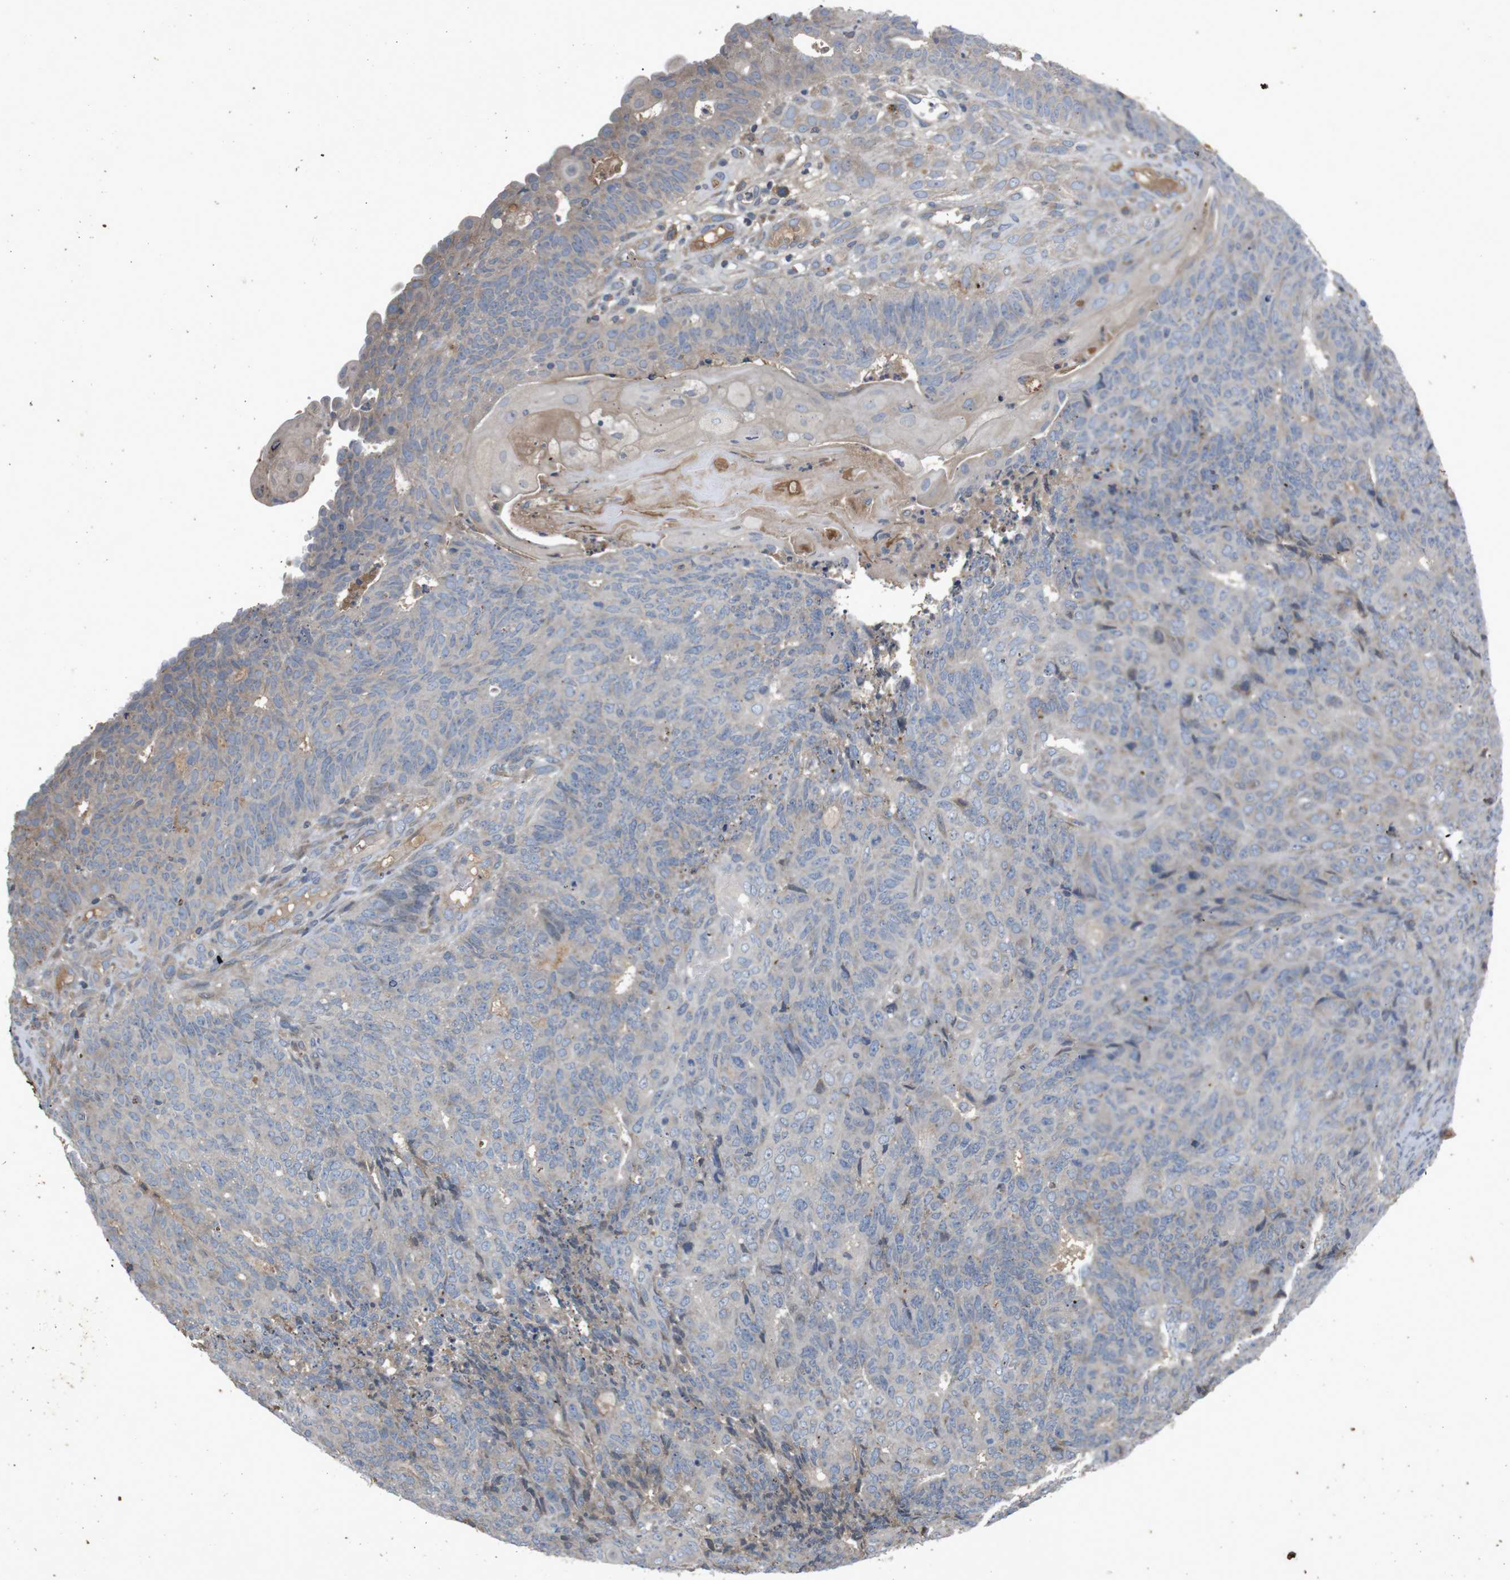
{"staining": {"intensity": "weak", "quantity": "<25%", "location": "cytoplasmic/membranous"}, "tissue": "endometrial cancer", "cell_type": "Tumor cells", "image_type": "cancer", "snomed": [{"axis": "morphology", "description": "Adenocarcinoma, NOS"}, {"axis": "topography", "description": "Endometrium"}], "caption": "Human adenocarcinoma (endometrial) stained for a protein using immunohistochemistry (IHC) shows no positivity in tumor cells.", "gene": "PTPN1", "patient": {"sex": "female", "age": 32}}